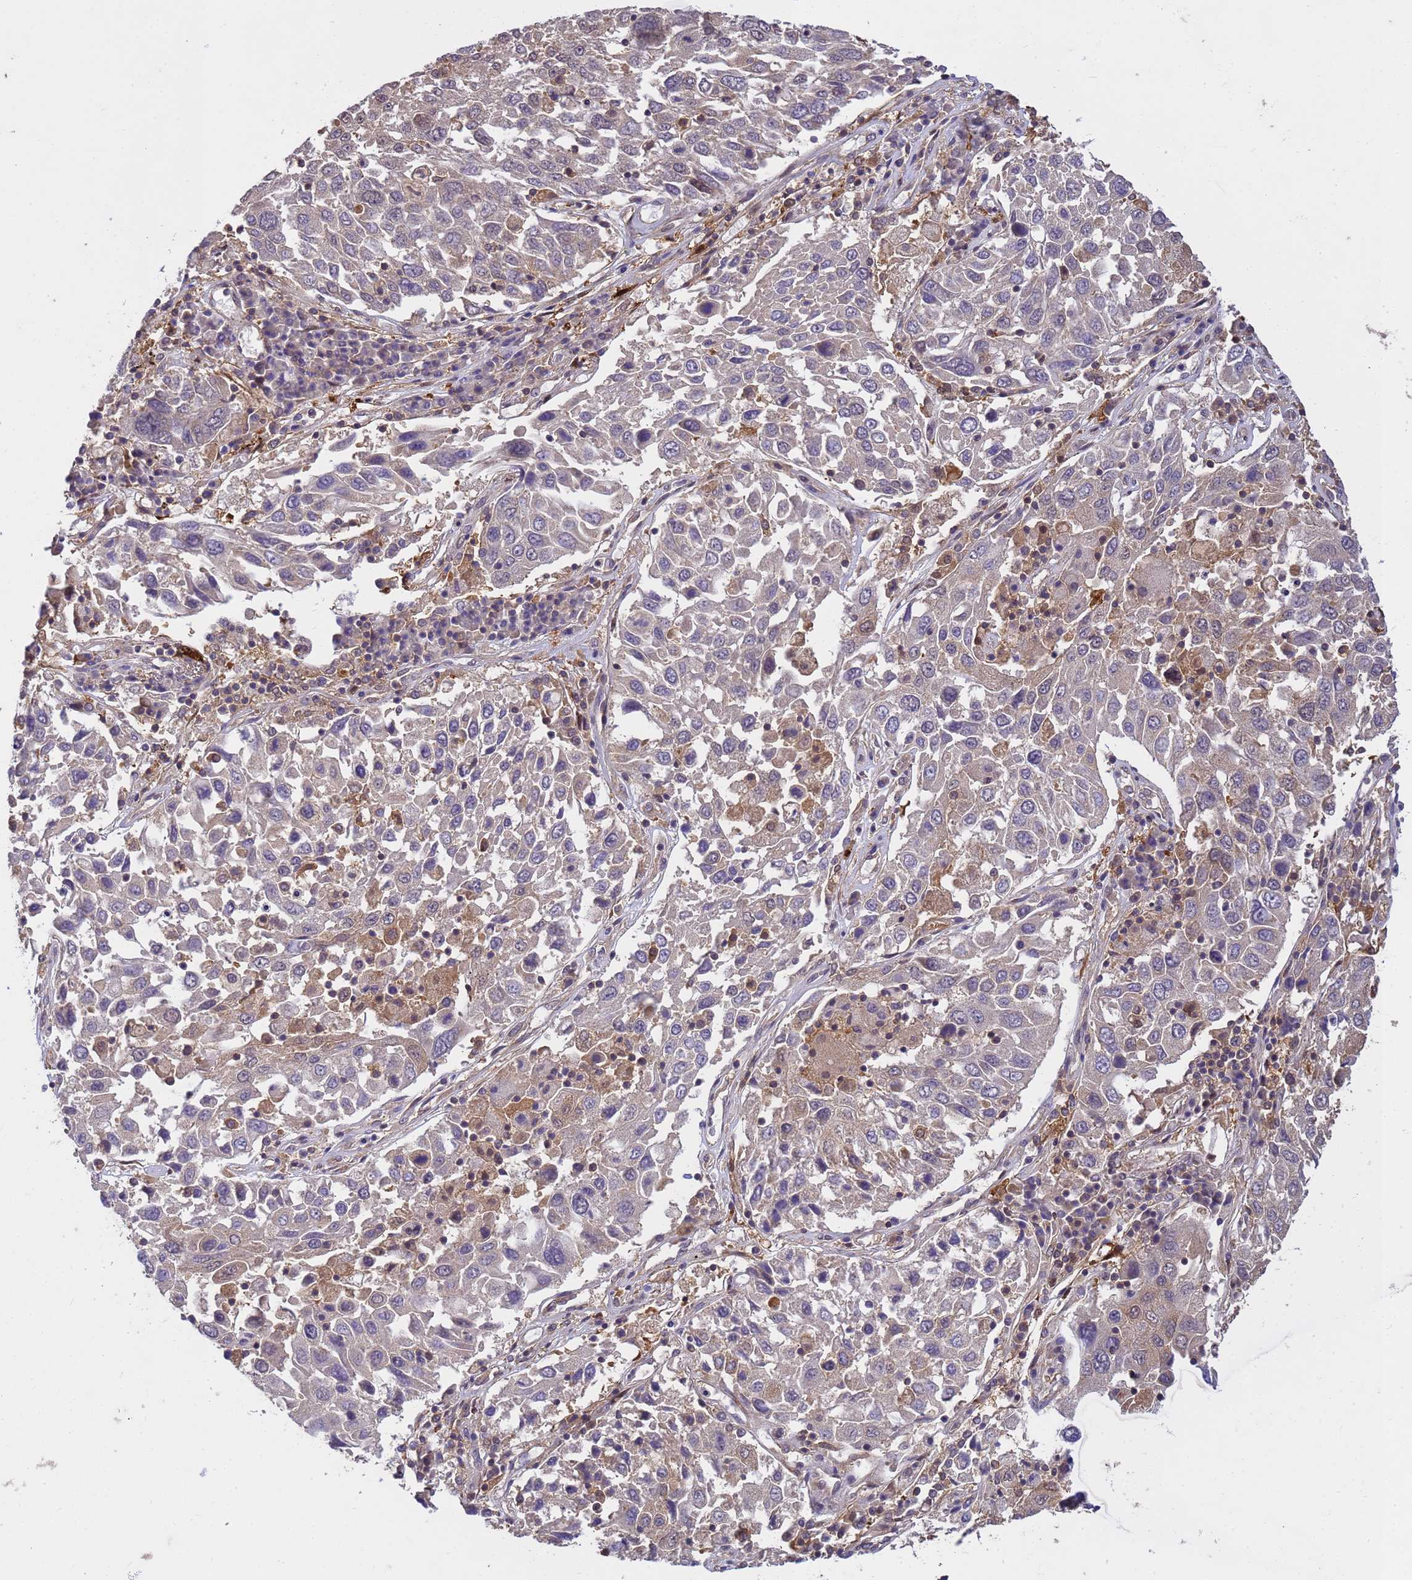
{"staining": {"intensity": "negative", "quantity": "none", "location": "none"}, "tissue": "lung cancer", "cell_type": "Tumor cells", "image_type": "cancer", "snomed": [{"axis": "morphology", "description": "Squamous cell carcinoma, NOS"}, {"axis": "topography", "description": "Lung"}], "caption": "Human squamous cell carcinoma (lung) stained for a protein using IHC exhibits no expression in tumor cells.", "gene": "NPEPPS", "patient": {"sex": "male", "age": 65}}